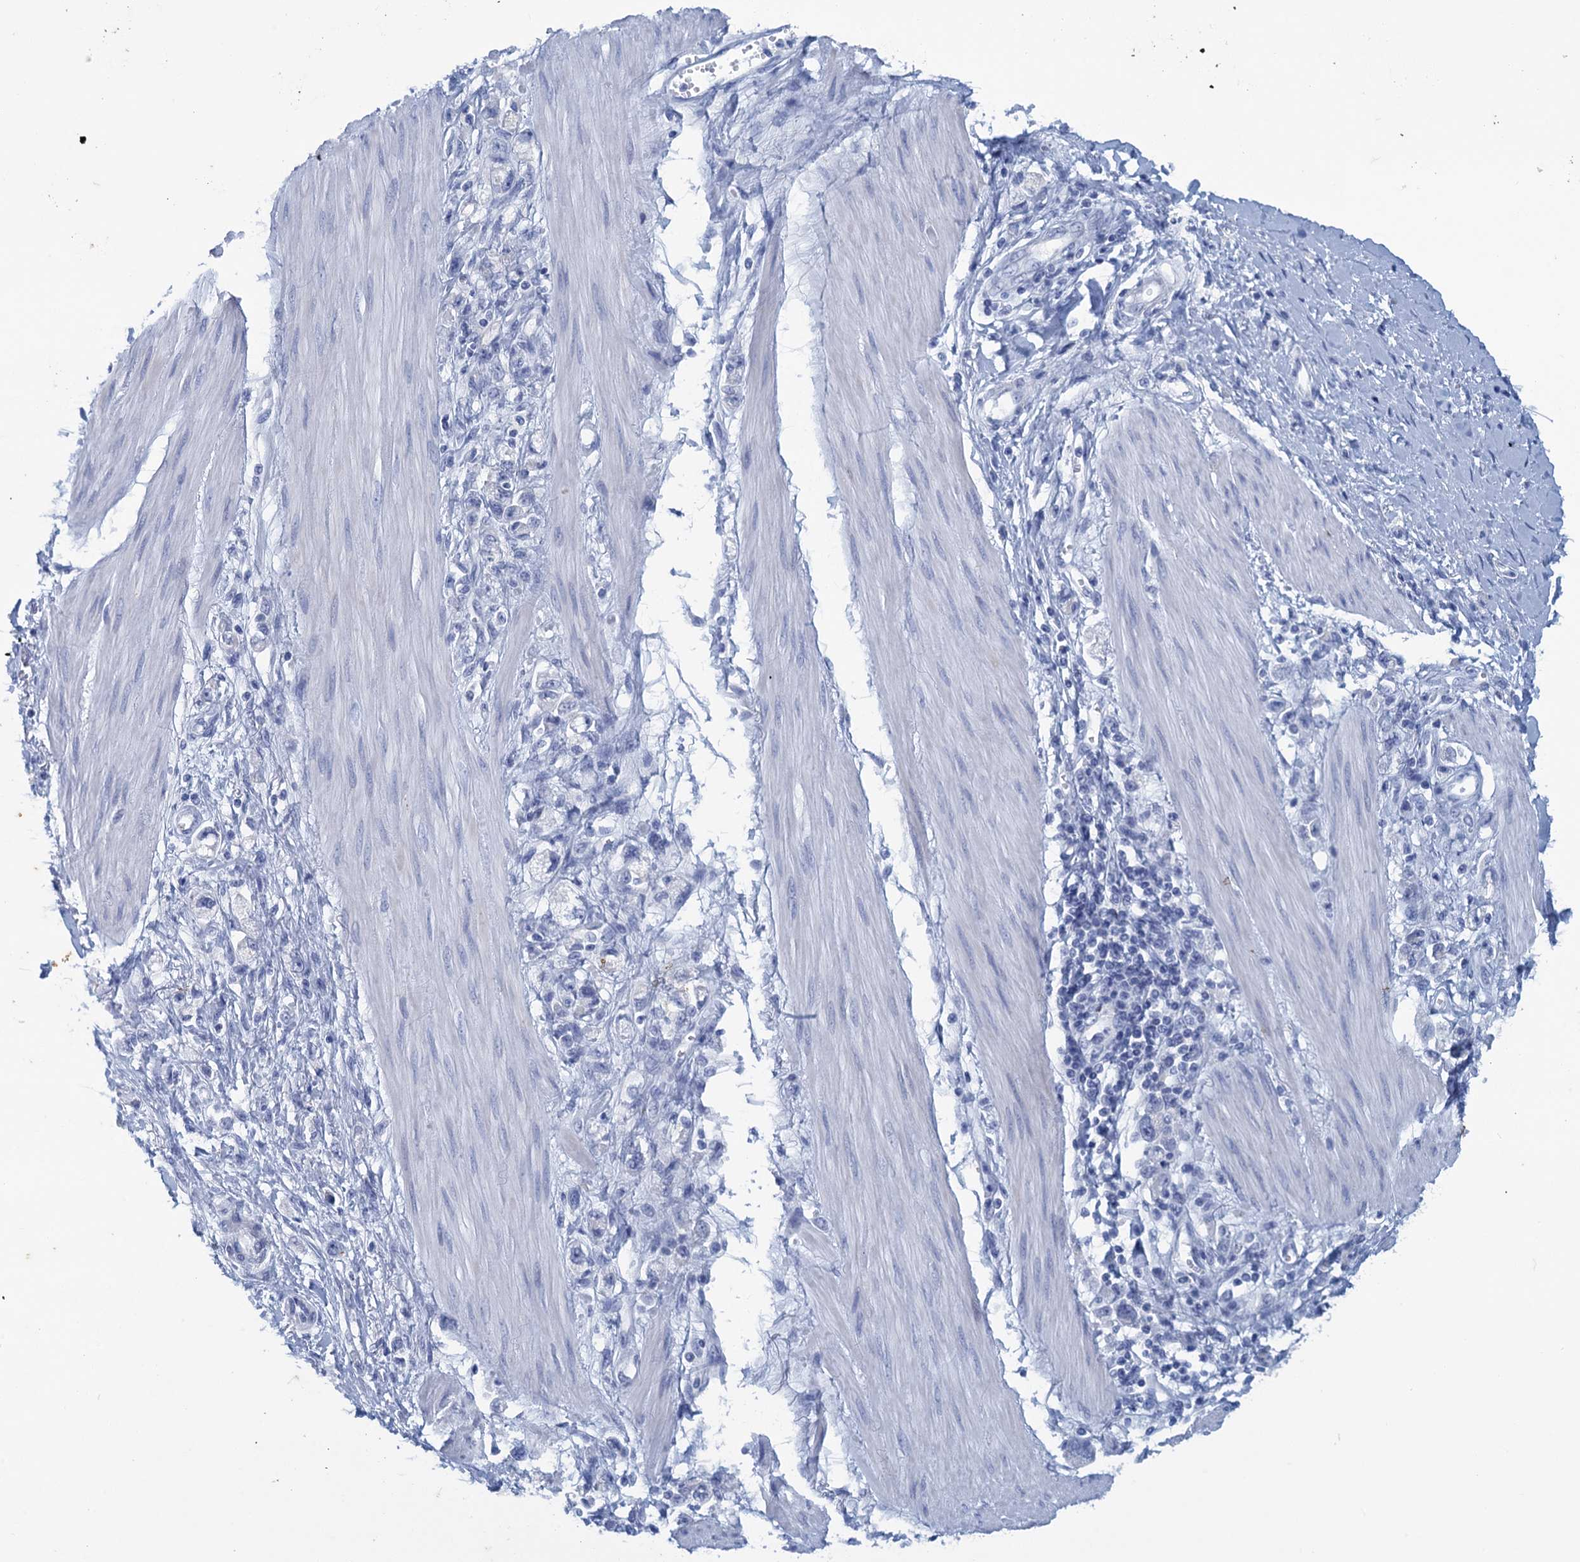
{"staining": {"intensity": "negative", "quantity": "none", "location": "none"}, "tissue": "stomach cancer", "cell_type": "Tumor cells", "image_type": "cancer", "snomed": [{"axis": "morphology", "description": "Adenocarcinoma, NOS"}, {"axis": "topography", "description": "Stomach"}], "caption": "Tumor cells are negative for brown protein staining in stomach adenocarcinoma.", "gene": "SCEL", "patient": {"sex": "female", "age": 76}}